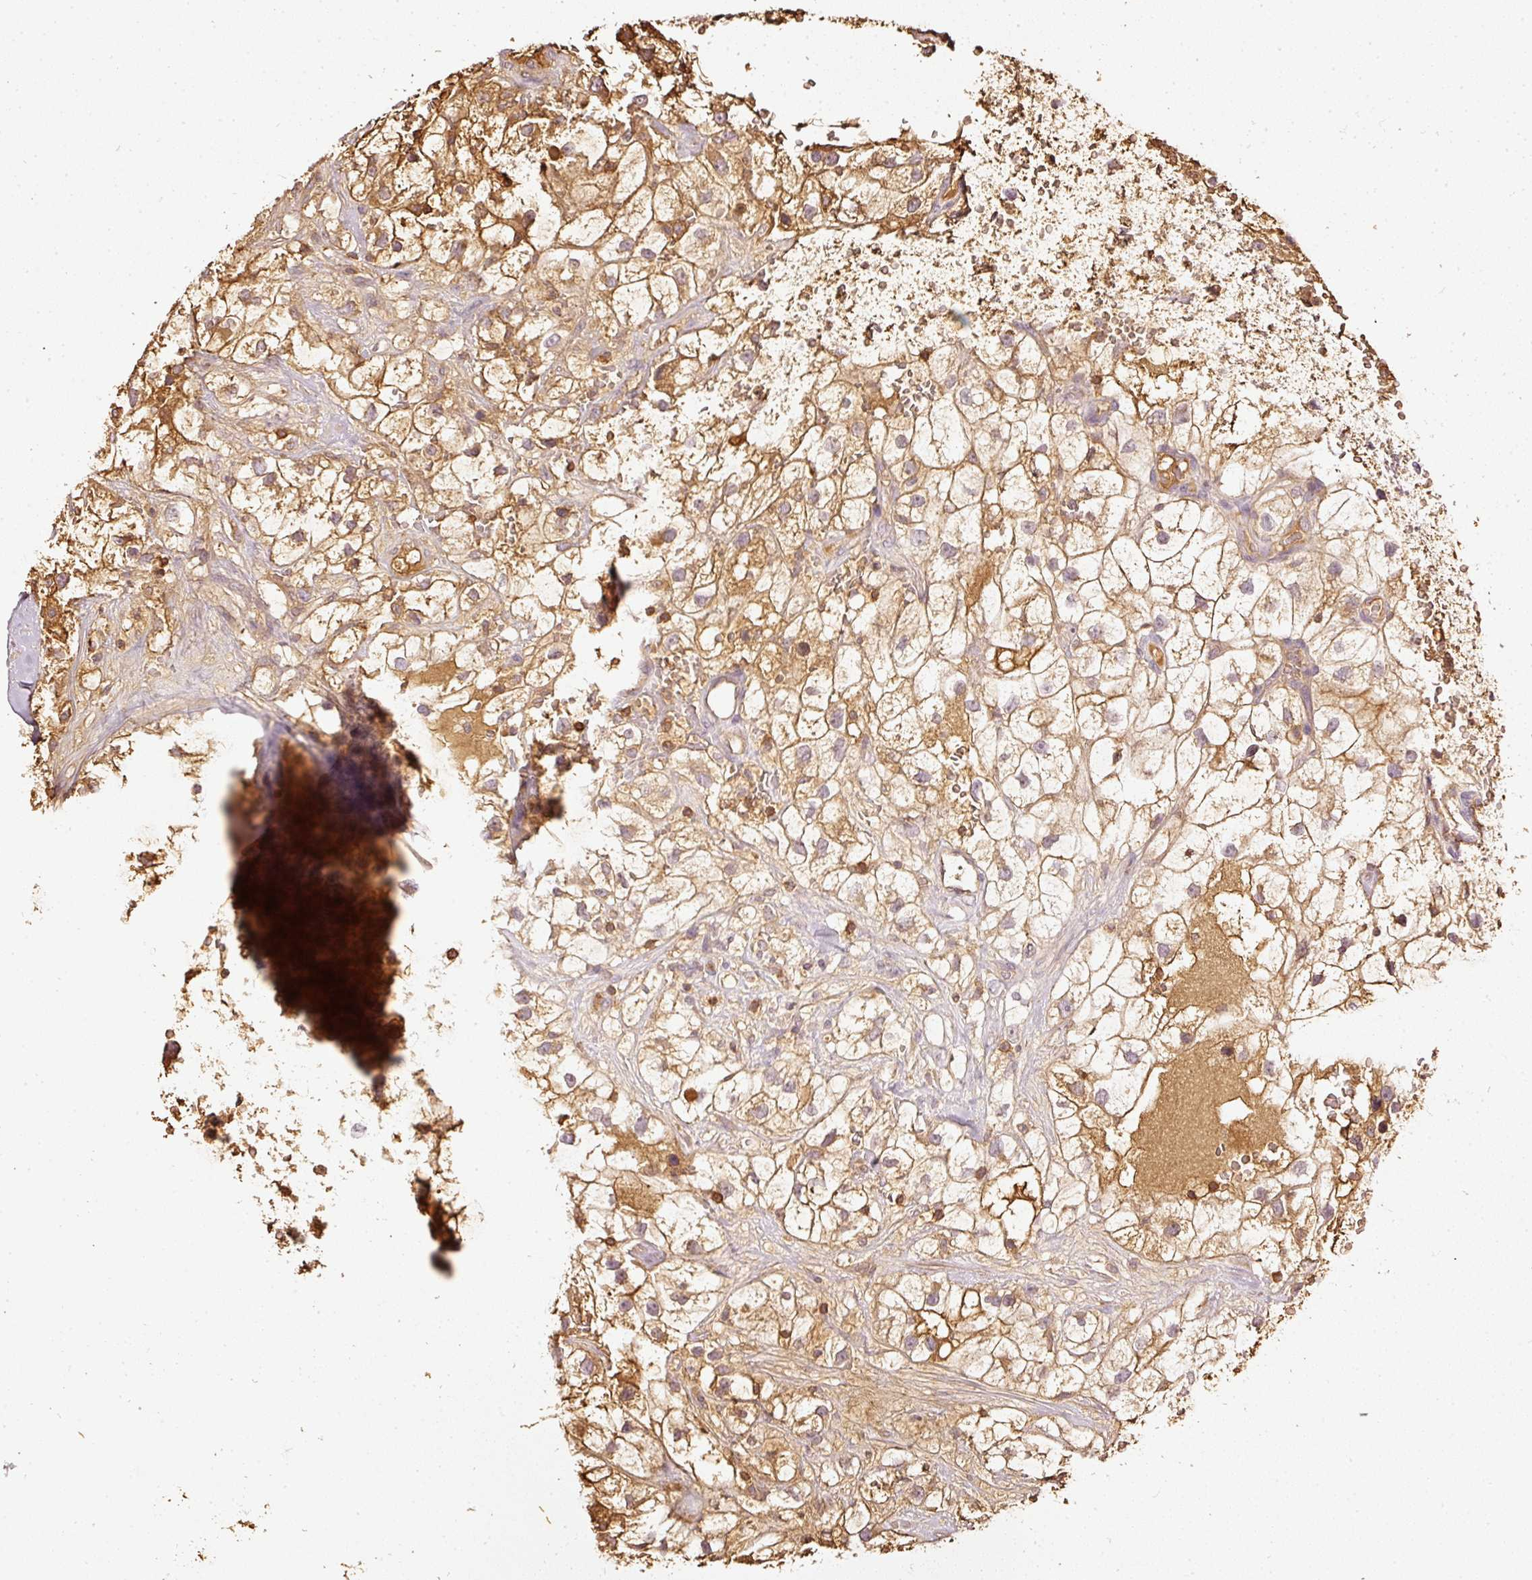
{"staining": {"intensity": "moderate", "quantity": ">75%", "location": "cytoplasmic/membranous"}, "tissue": "renal cancer", "cell_type": "Tumor cells", "image_type": "cancer", "snomed": [{"axis": "morphology", "description": "Adenocarcinoma, NOS"}, {"axis": "topography", "description": "Kidney"}], "caption": "Renal cancer (adenocarcinoma) tissue demonstrates moderate cytoplasmic/membranous staining in approximately >75% of tumor cells", "gene": "EVL", "patient": {"sex": "male", "age": 59}}